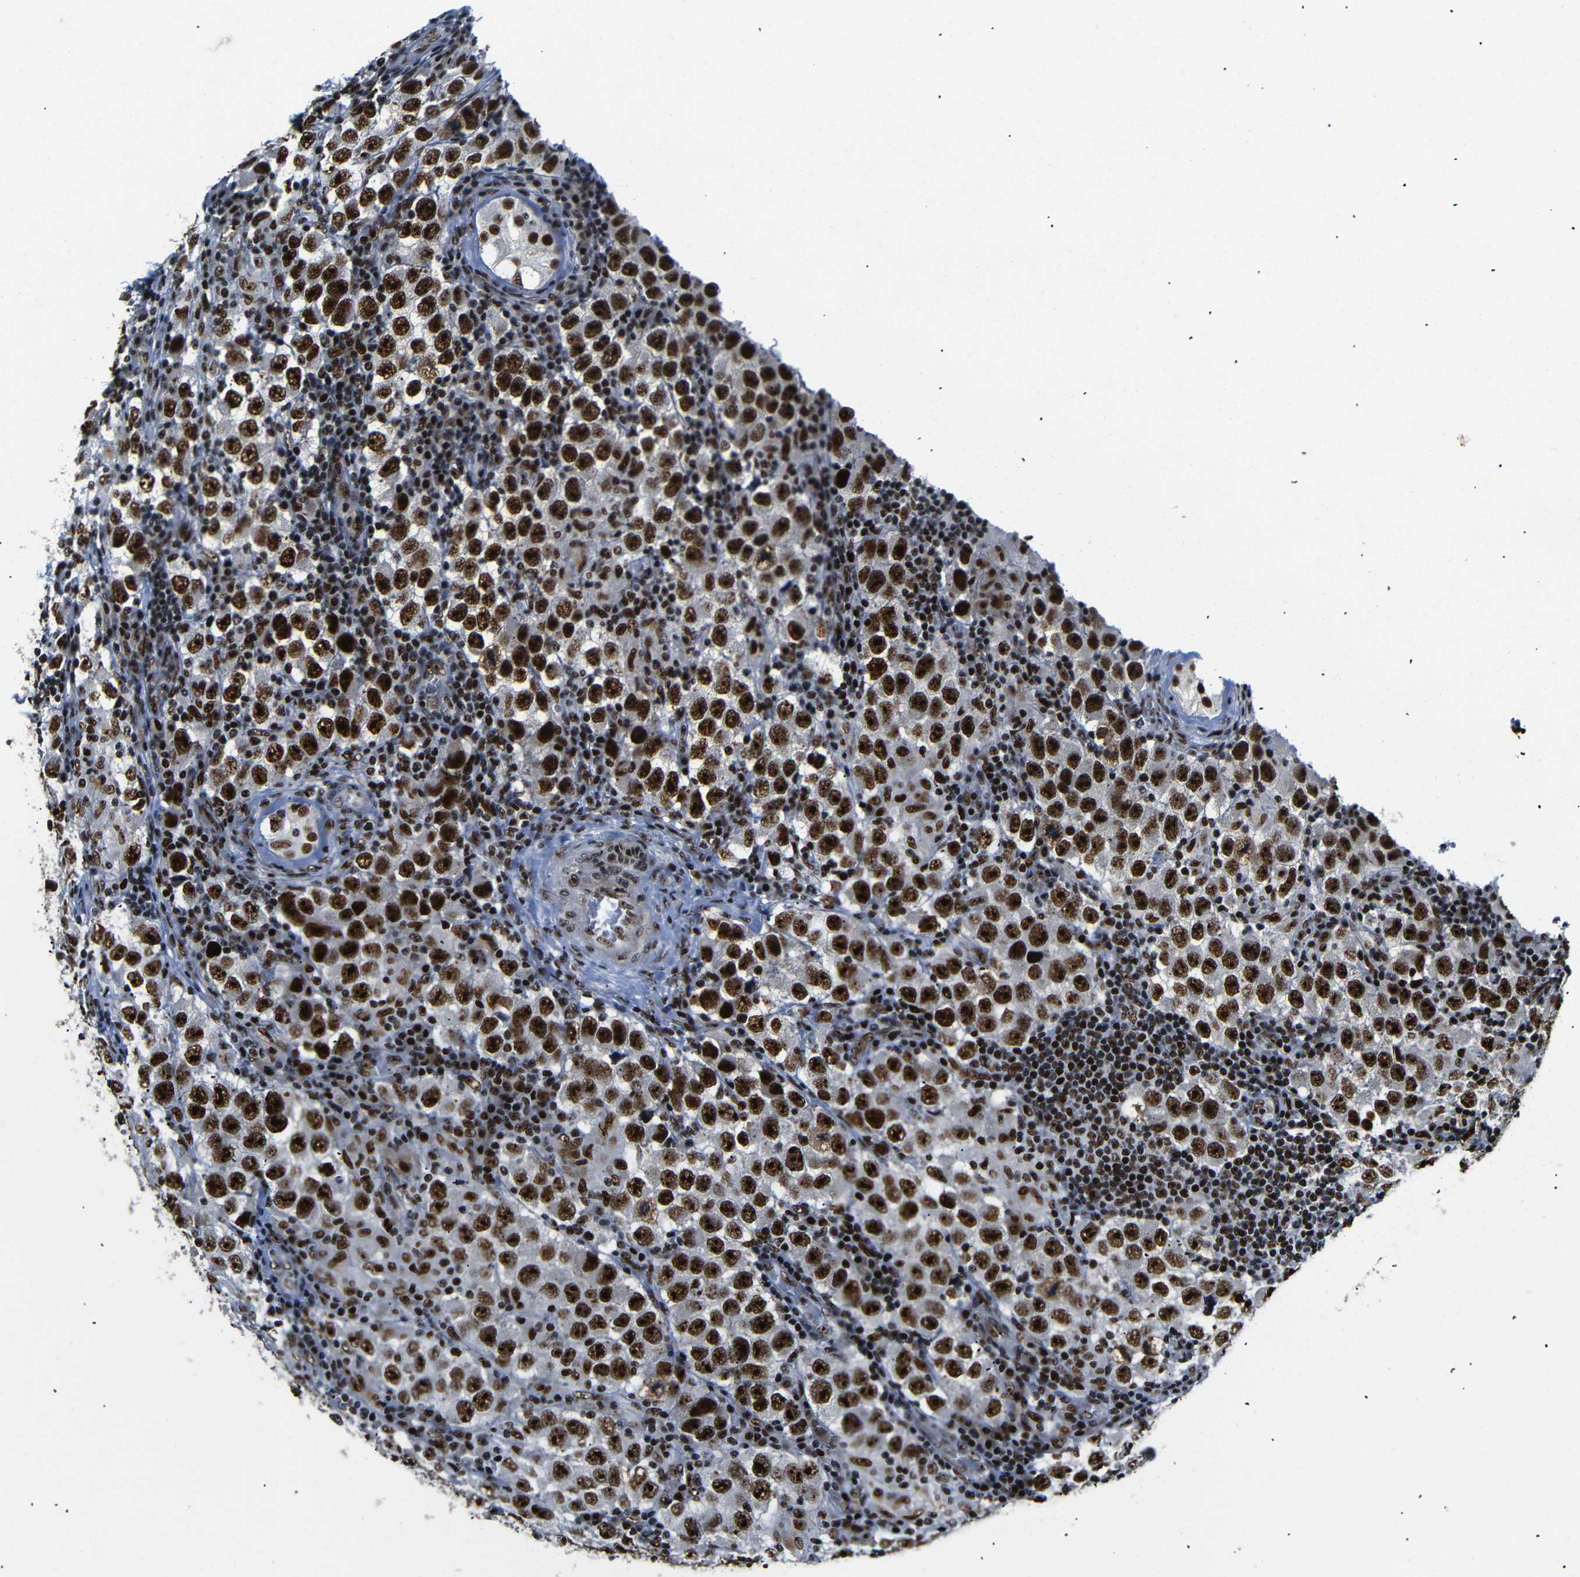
{"staining": {"intensity": "strong", "quantity": ">75%", "location": "nuclear"}, "tissue": "testis cancer", "cell_type": "Tumor cells", "image_type": "cancer", "snomed": [{"axis": "morphology", "description": "Carcinoma, Embryonal, NOS"}, {"axis": "topography", "description": "Testis"}], "caption": "The photomicrograph reveals a brown stain indicating the presence of a protein in the nuclear of tumor cells in testis embryonal carcinoma. (IHC, brightfield microscopy, high magnification).", "gene": "SETDB2", "patient": {"sex": "male", "age": 21}}